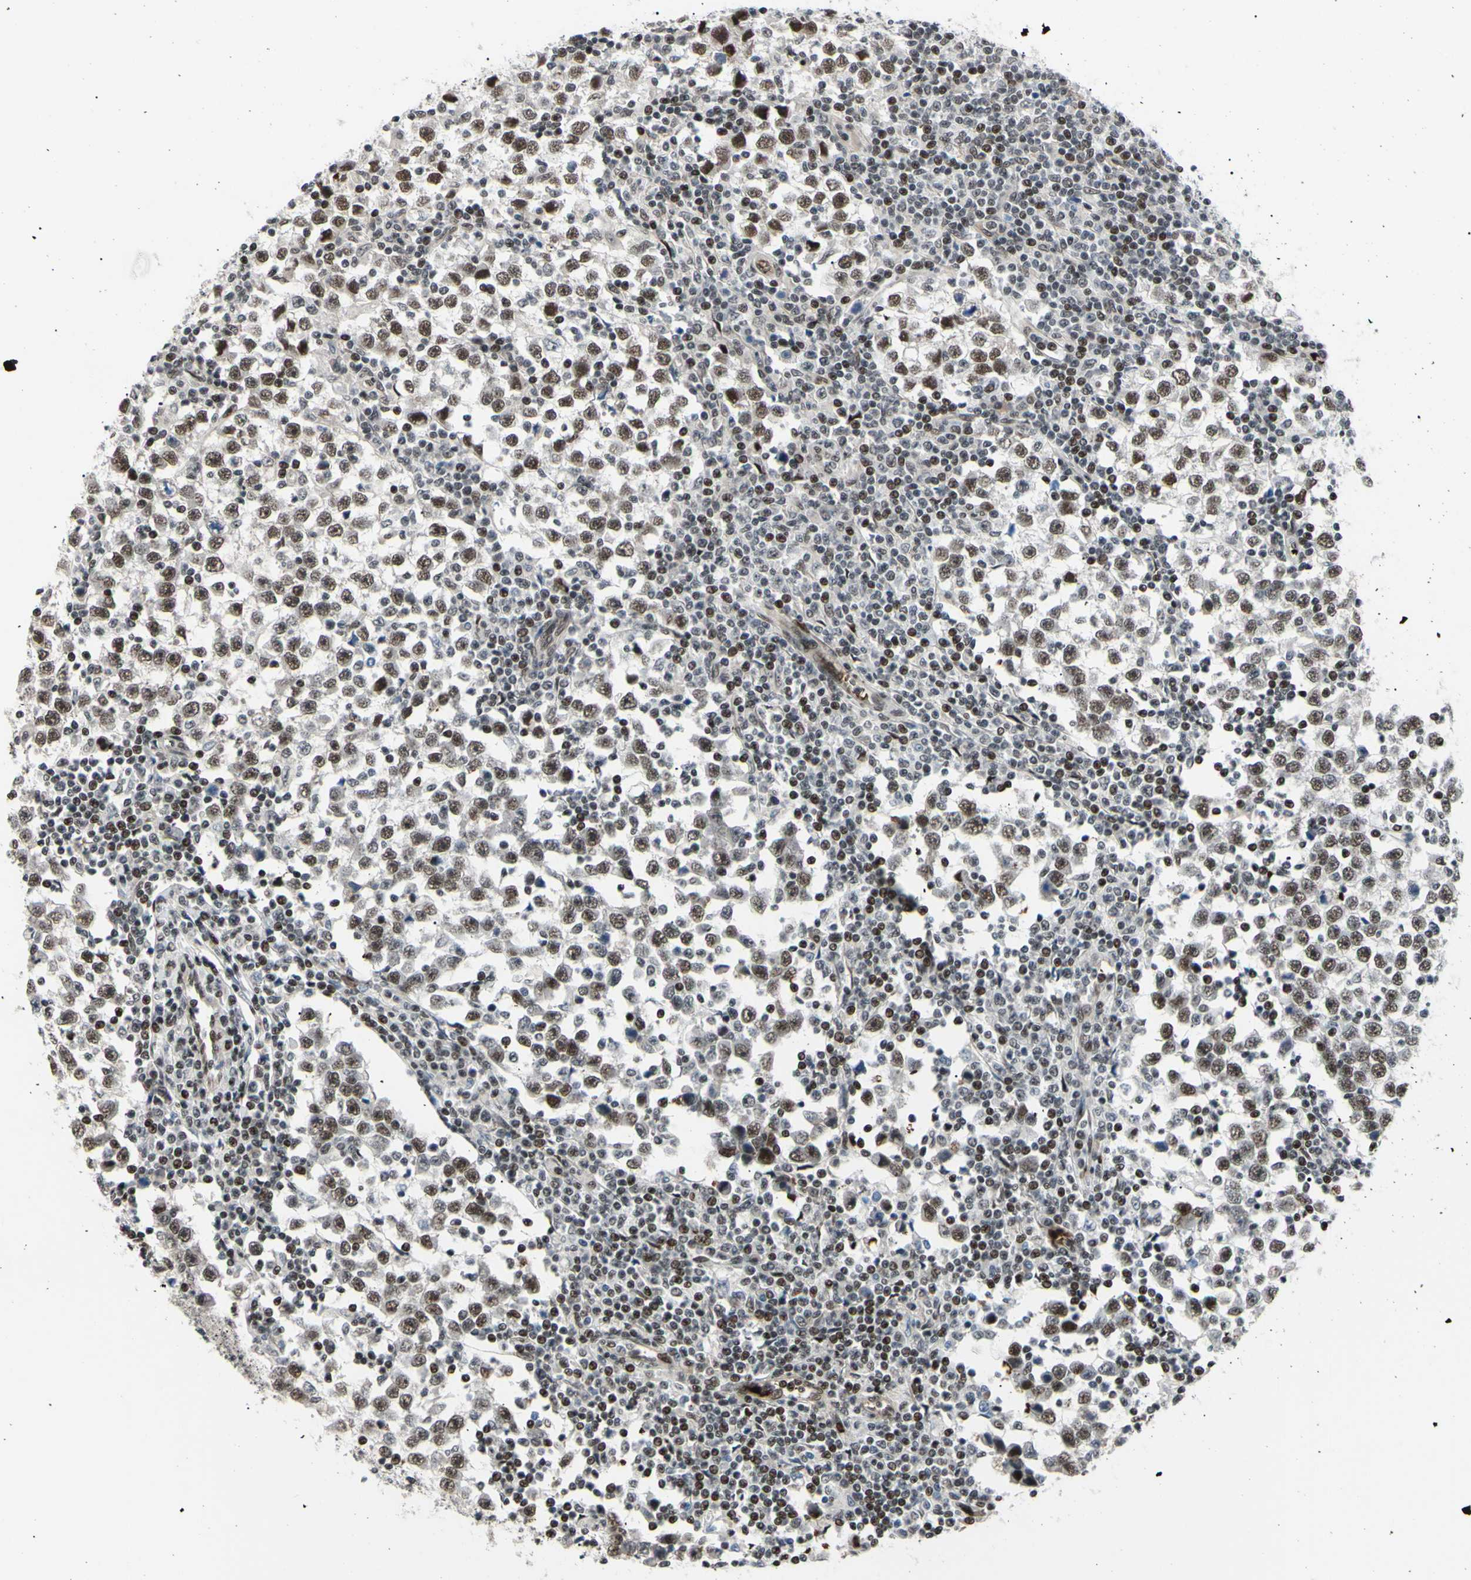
{"staining": {"intensity": "moderate", "quantity": ">75%", "location": "nuclear"}, "tissue": "testis cancer", "cell_type": "Tumor cells", "image_type": "cancer", "snomed": [{"axis": "morphology", "description": "Seminoma, NOS"}, {"axis": "topography", "description": "Testis"}], "caption": "Immunohistochemical staining of human testis seminoma exhibits moderate nuclear protein expression in about >75% of tumor cells.", "gene": "THAP12", "patient": {"sex": "male", "age": 65}}